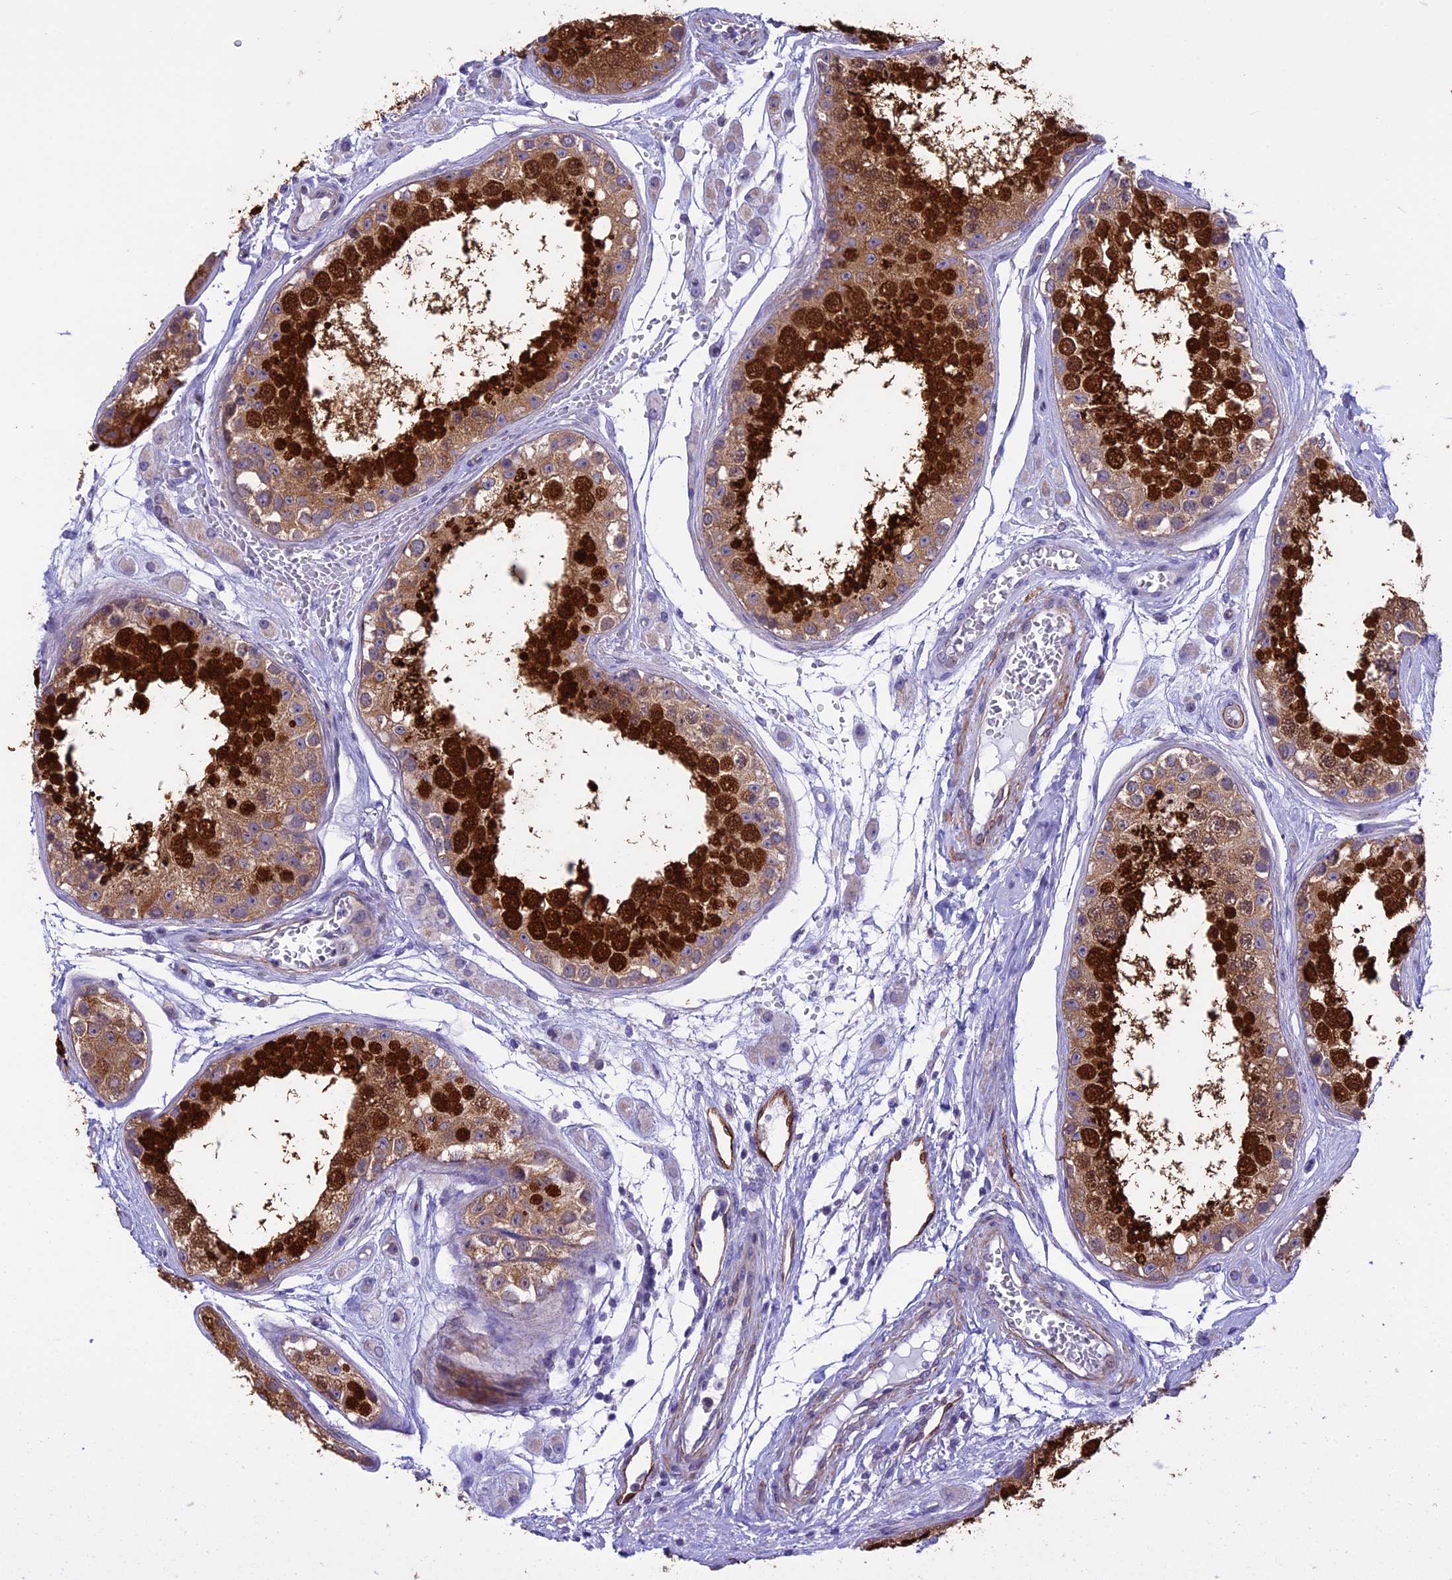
{"staining": {"intensity": "strong", "quantity": ">75%", "location": "cytoplasmic/membranous,nuclear"}, "tissue": "testis", "cell_type": "Cells in seminiferous ducts", "image_type": "normal", "snomed": [{"axis": "morphology", "description": "Normal tissue, NOS"}, {"axis": "topography", "description": "Testis"}], "caption": "The immunohistochemical stain highlights strong cytoplasmic/membranous,nuclear positivity in cells in seminiferous ducts of benign testis. (brown staining indicates protein expression, while blue staining denotes nuclei).", "gene": "IGSF6", "patient": {"sex": "male", "age": 25}}